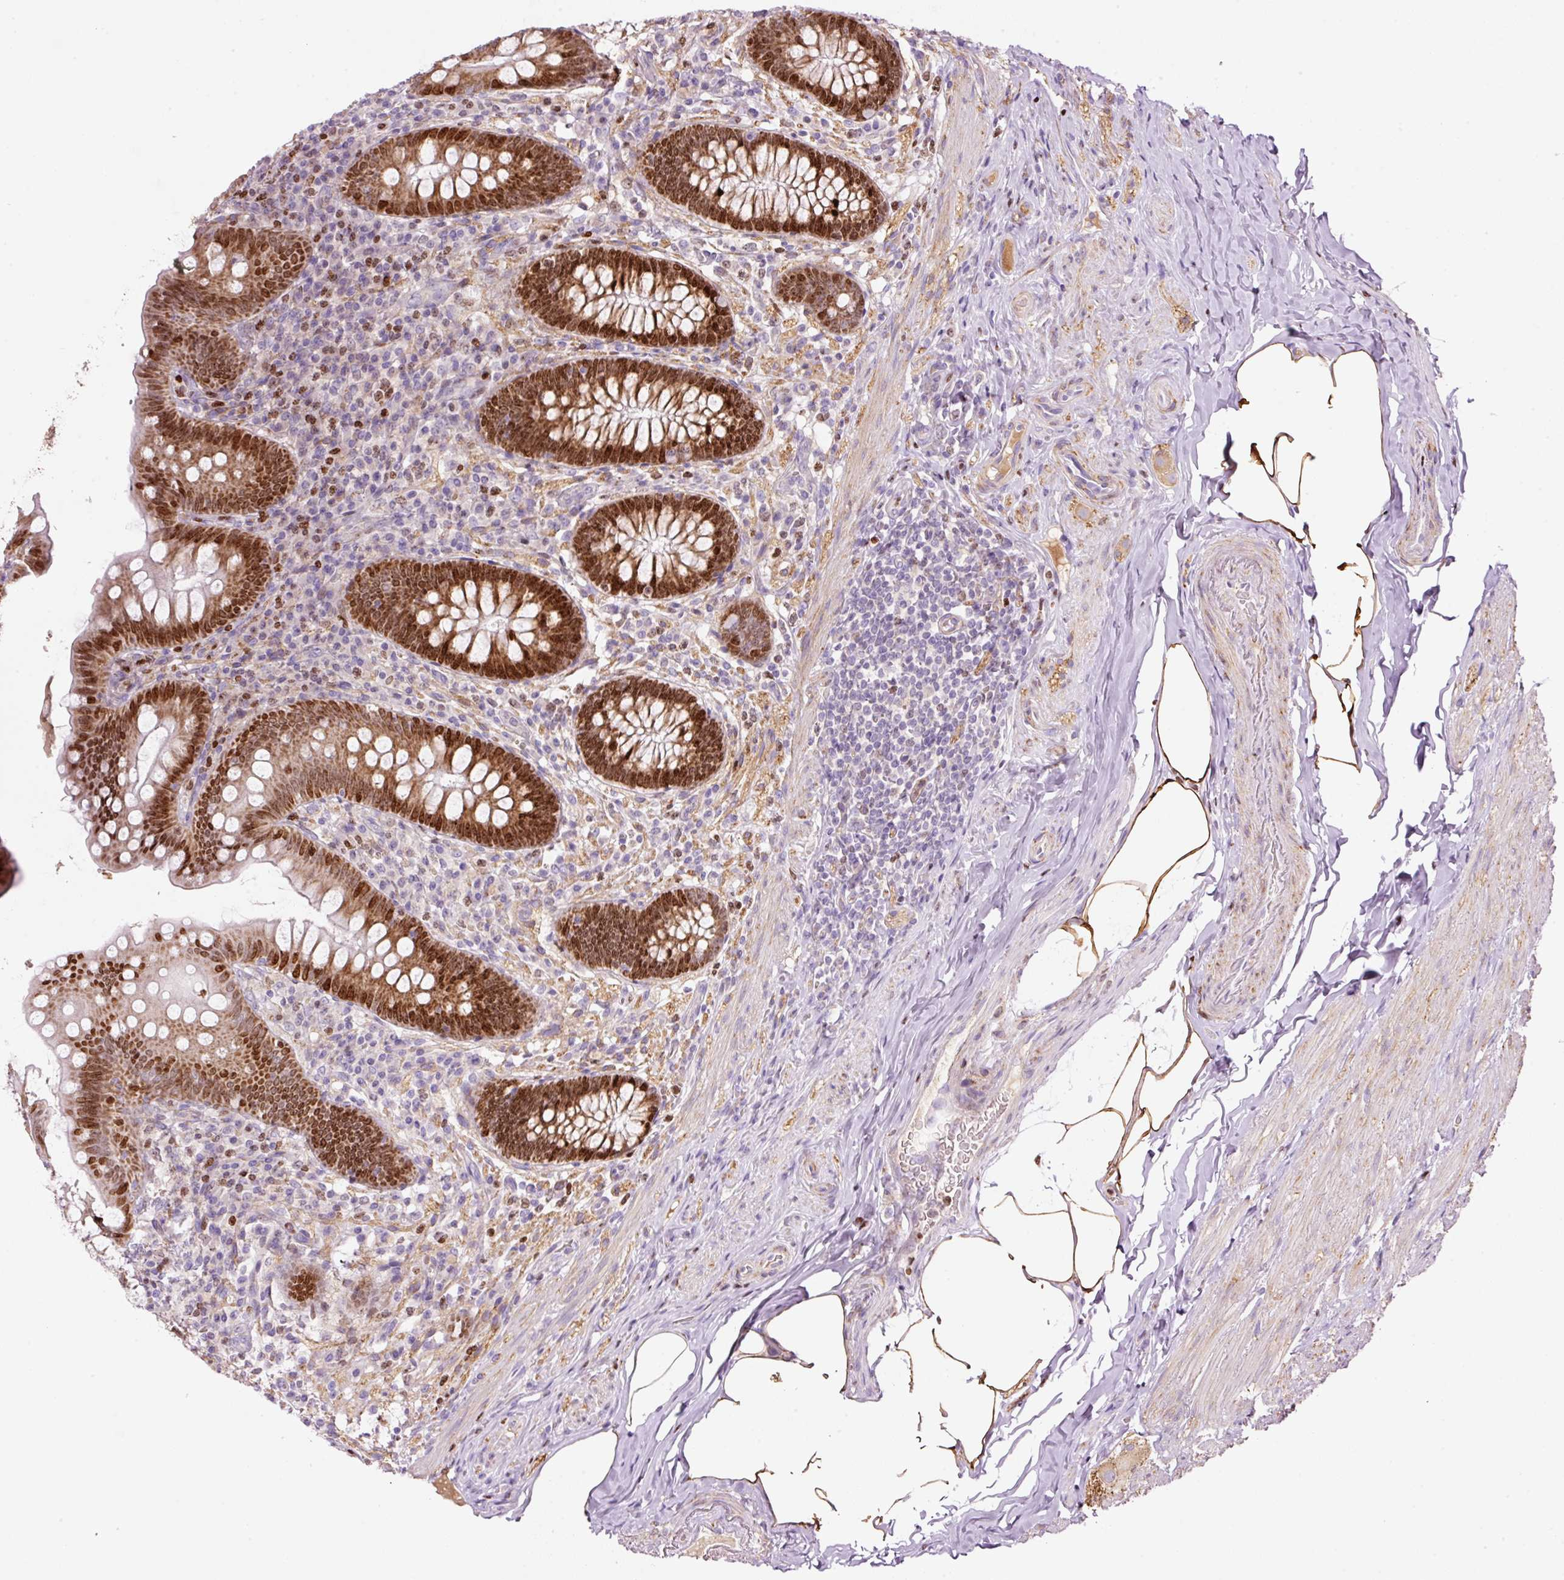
{"staining": {"intensity": "strong", "quantity": ">75%", "location": "cytoplasmic/membranous,nuclear"}, "tissue": "appendix", "cell_type": "Glandular cells", "image_type": "normal", "snomed": [{"axis": "morphology", "description": "Normal tissue, NOS"}, {"axis": "topography", "description": "Appendix"}], "caption": "Immunohistochemistry of unremarkable human appendix reveals high levels of strong cytoplasmic/membranous,nuclear staining in approximately >75% of glandular cells. The staining is performed using DAB brown chromogen to label protein expression. The nuclei are counter-stained blue using hematoxylin.", "gene": "TMEM8B", "patient": {"sex": "male", "age": 71}}